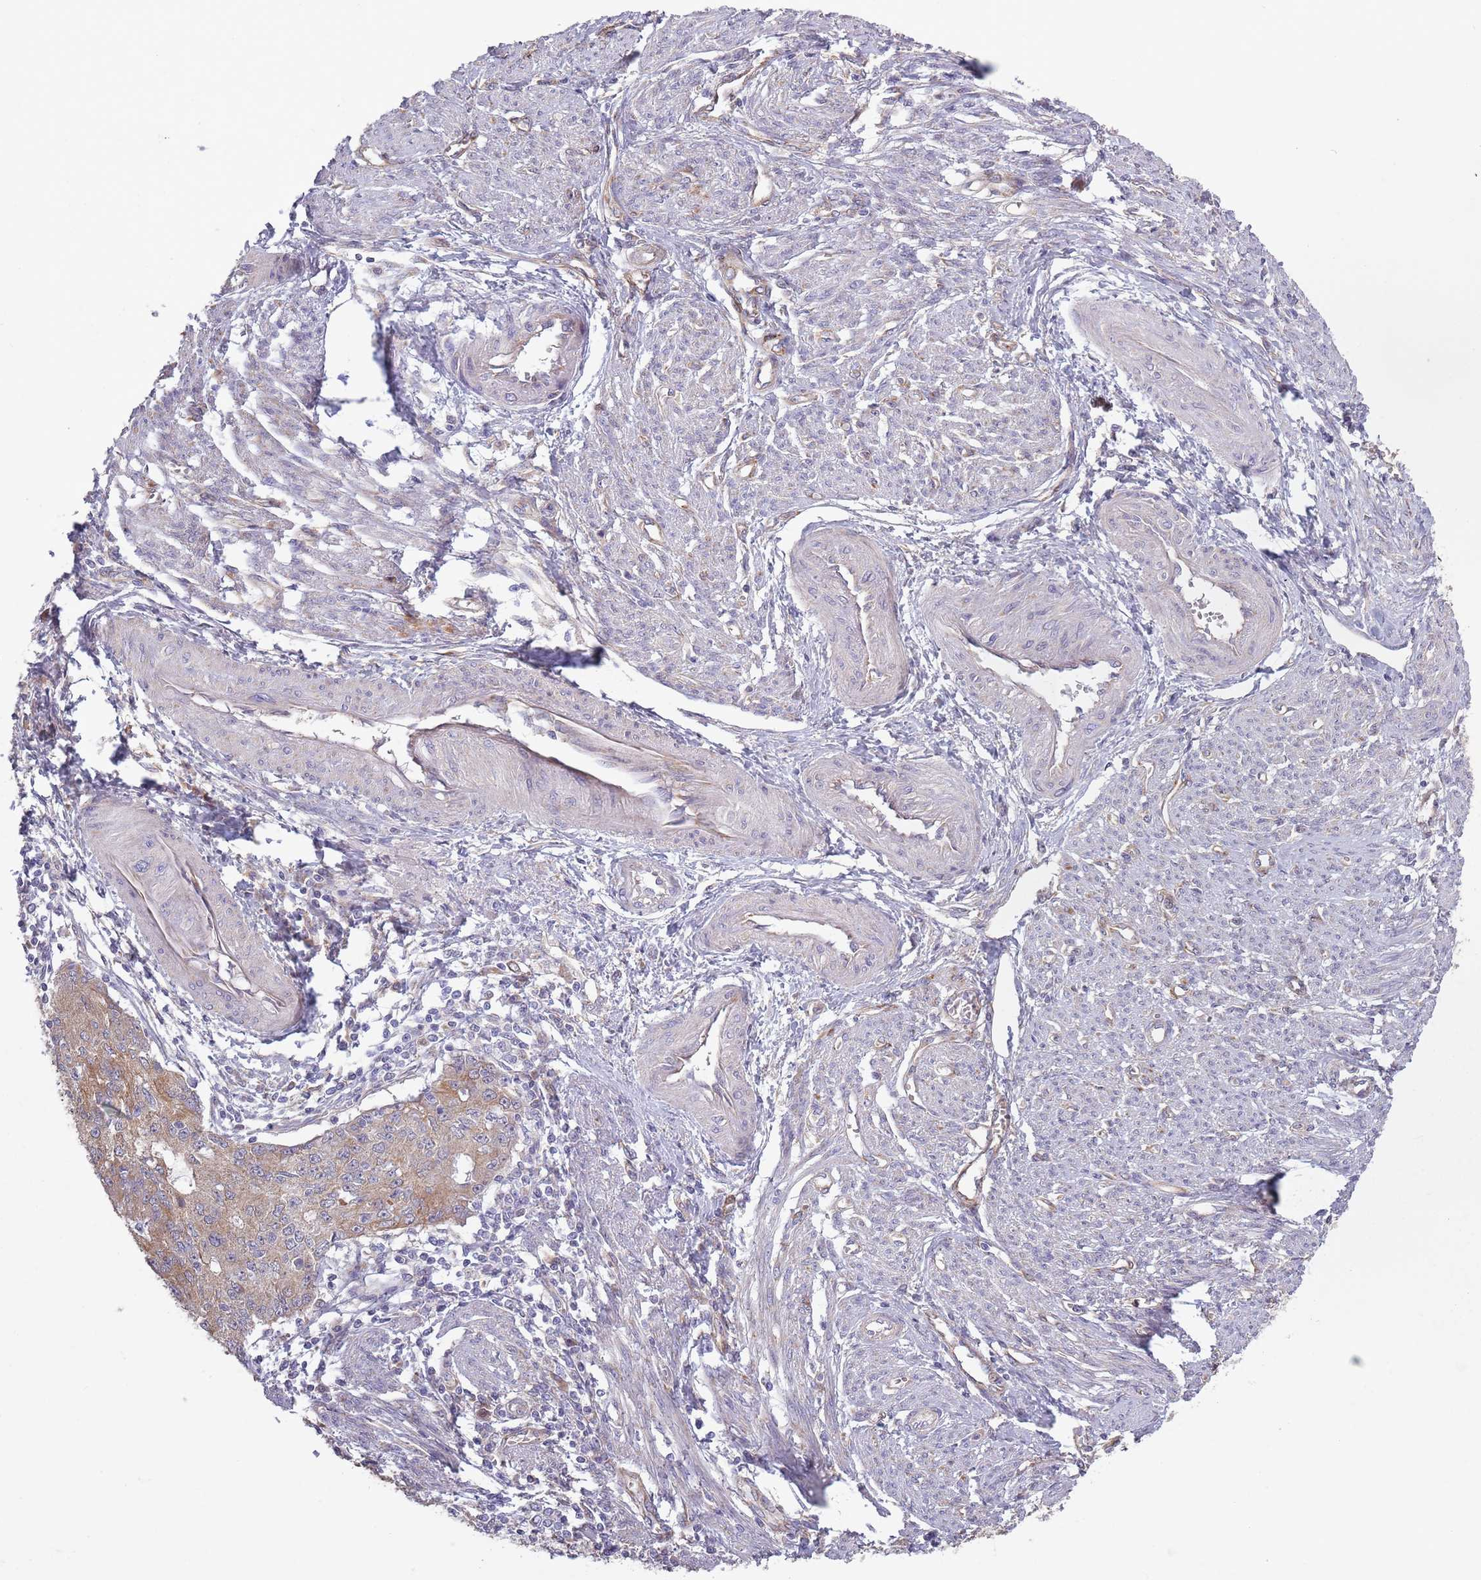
{"staining": {"intensity": "weak", "quantity": "25%-75%", "location": "cytoplasmic/membranous"}, "tissue": "endometrial cancer", "cell_type": "Tumor cells", "image_type": "cancer", "snomed": [{"axis": "morphology", "description": "Adenocarcinoma, NOS"}, {"axis": "topography", "description": "Endometrium"}], "caption": "Immunohistochemical staining of endometrial adenocarcinoma exhibits weak cytoplasmic/membranous protein positivity in approximately 25%-75% of tumor cells.", "gene": "COQ5", "patient": {"sex": "female", "age": 56}}